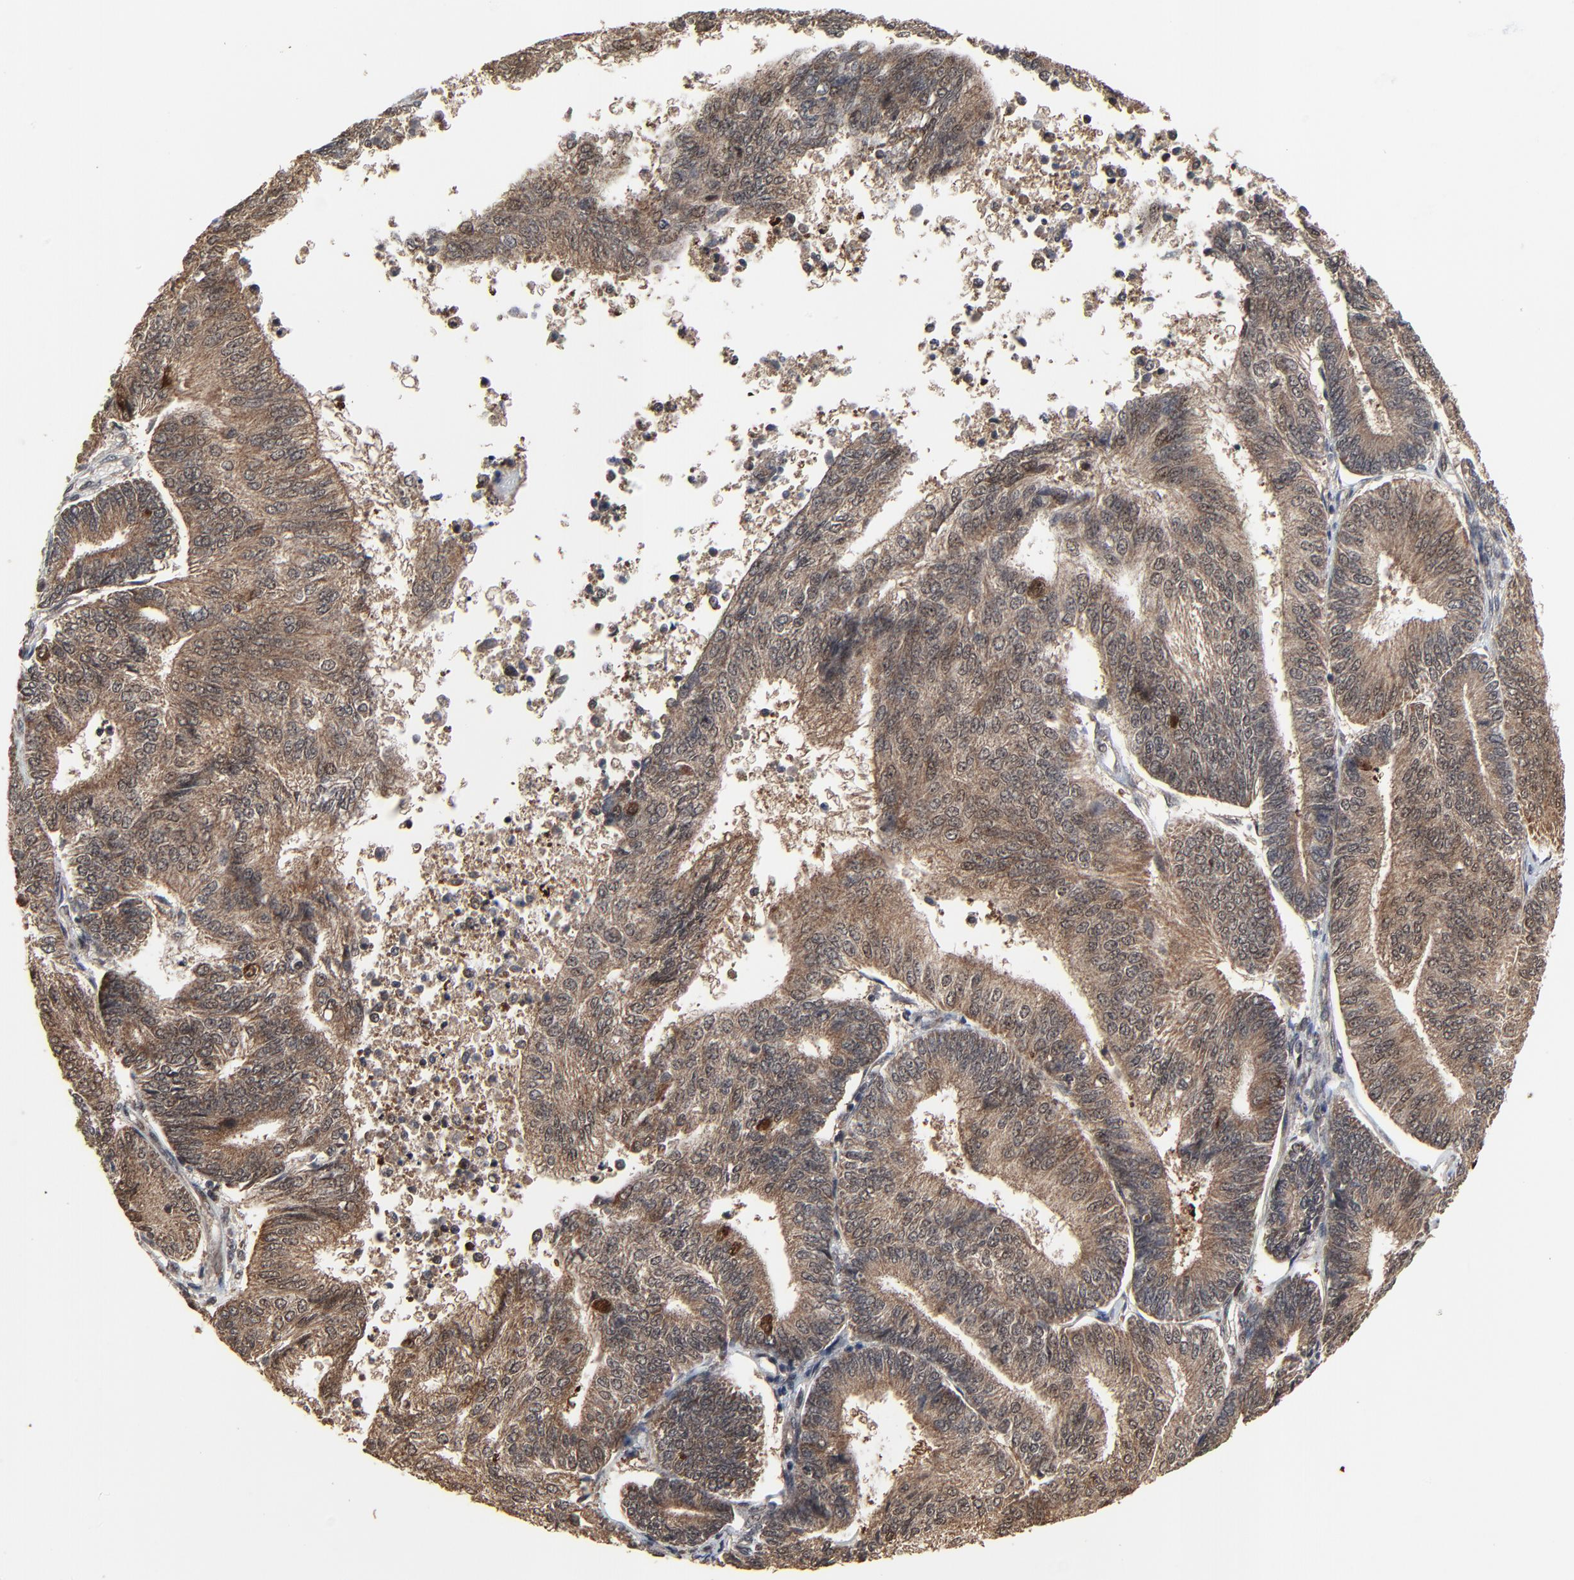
{"staining": {"intensity": "moderate", "quantity": "25%-75%", "location": "cytoplasmic/membranous,nuclear"}, "tissue": "endometrial cancer", "cell_type": "Tumor cells", "image_type": "cancer", "snomed": [{"axis": "morphology", "description": "Adenocarcinoma, NOS"}, {"axis": "topography", "description": "Endometrium"}], "caption": "This histopathology image reveals IHC staining of endometrial cancer, with medium moderate cytoplasmic/membranous and nuclear expression in about 25%-75% of tumor cells.", "gene": "RHOJ", "patient": {"sex": "female", "age": 55}}